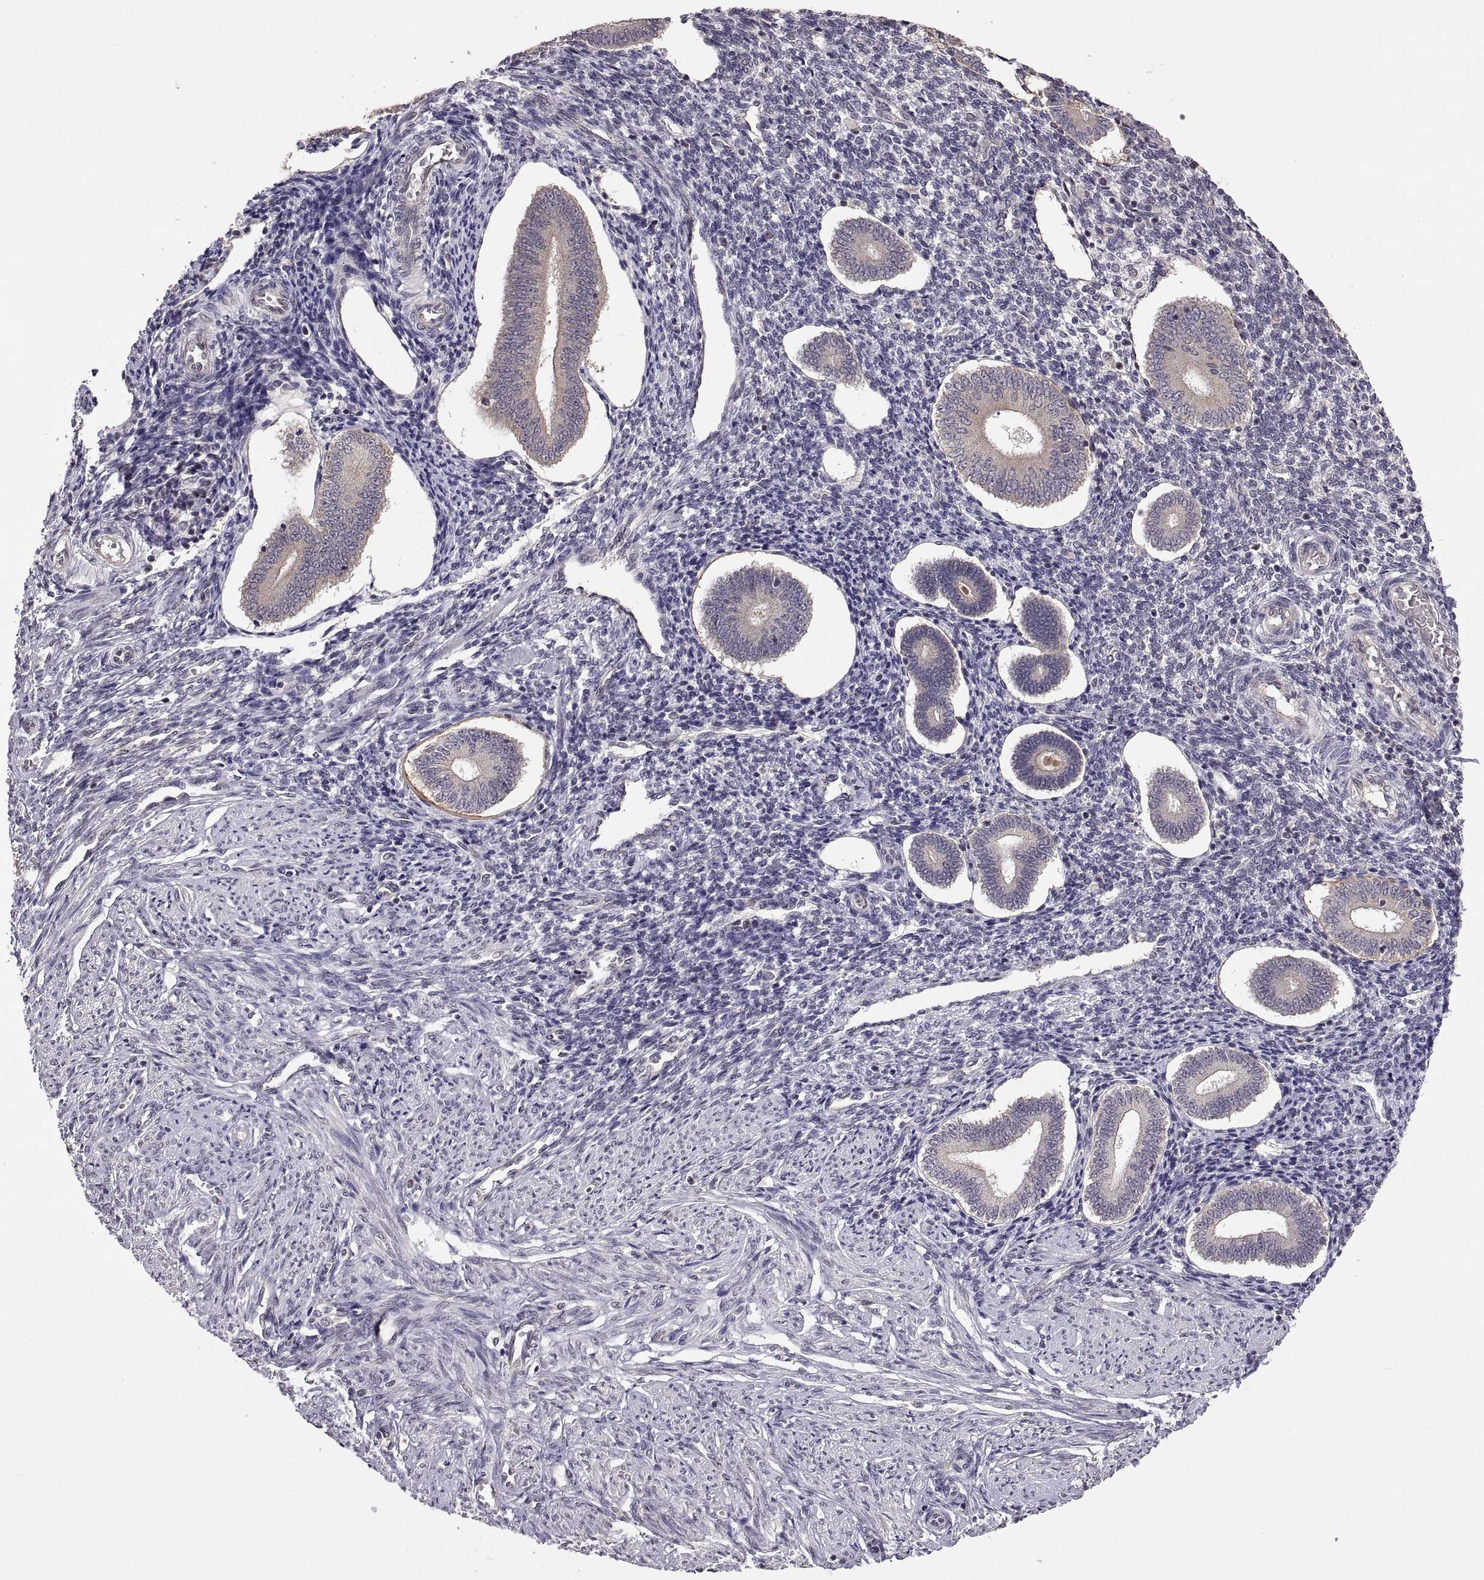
{"staining": {"intensity": "negative", "quantity": "none", "location": "none"}, "tissue": "endometrium", "cell_type": "Cells in endometrial stroma", "image_type": "normal", "snomed": [{"axis": "morphology", "description": "Normal tissue, NOS"}, {"axis": "topography", "description": "Endometrium"}], "caption": "Immunohistochemistry of benign endometrium displays no positivity in cells in endometrial stroma.", "gene": "LAMA1", "patient": {"sex": "female", "age": 40}}